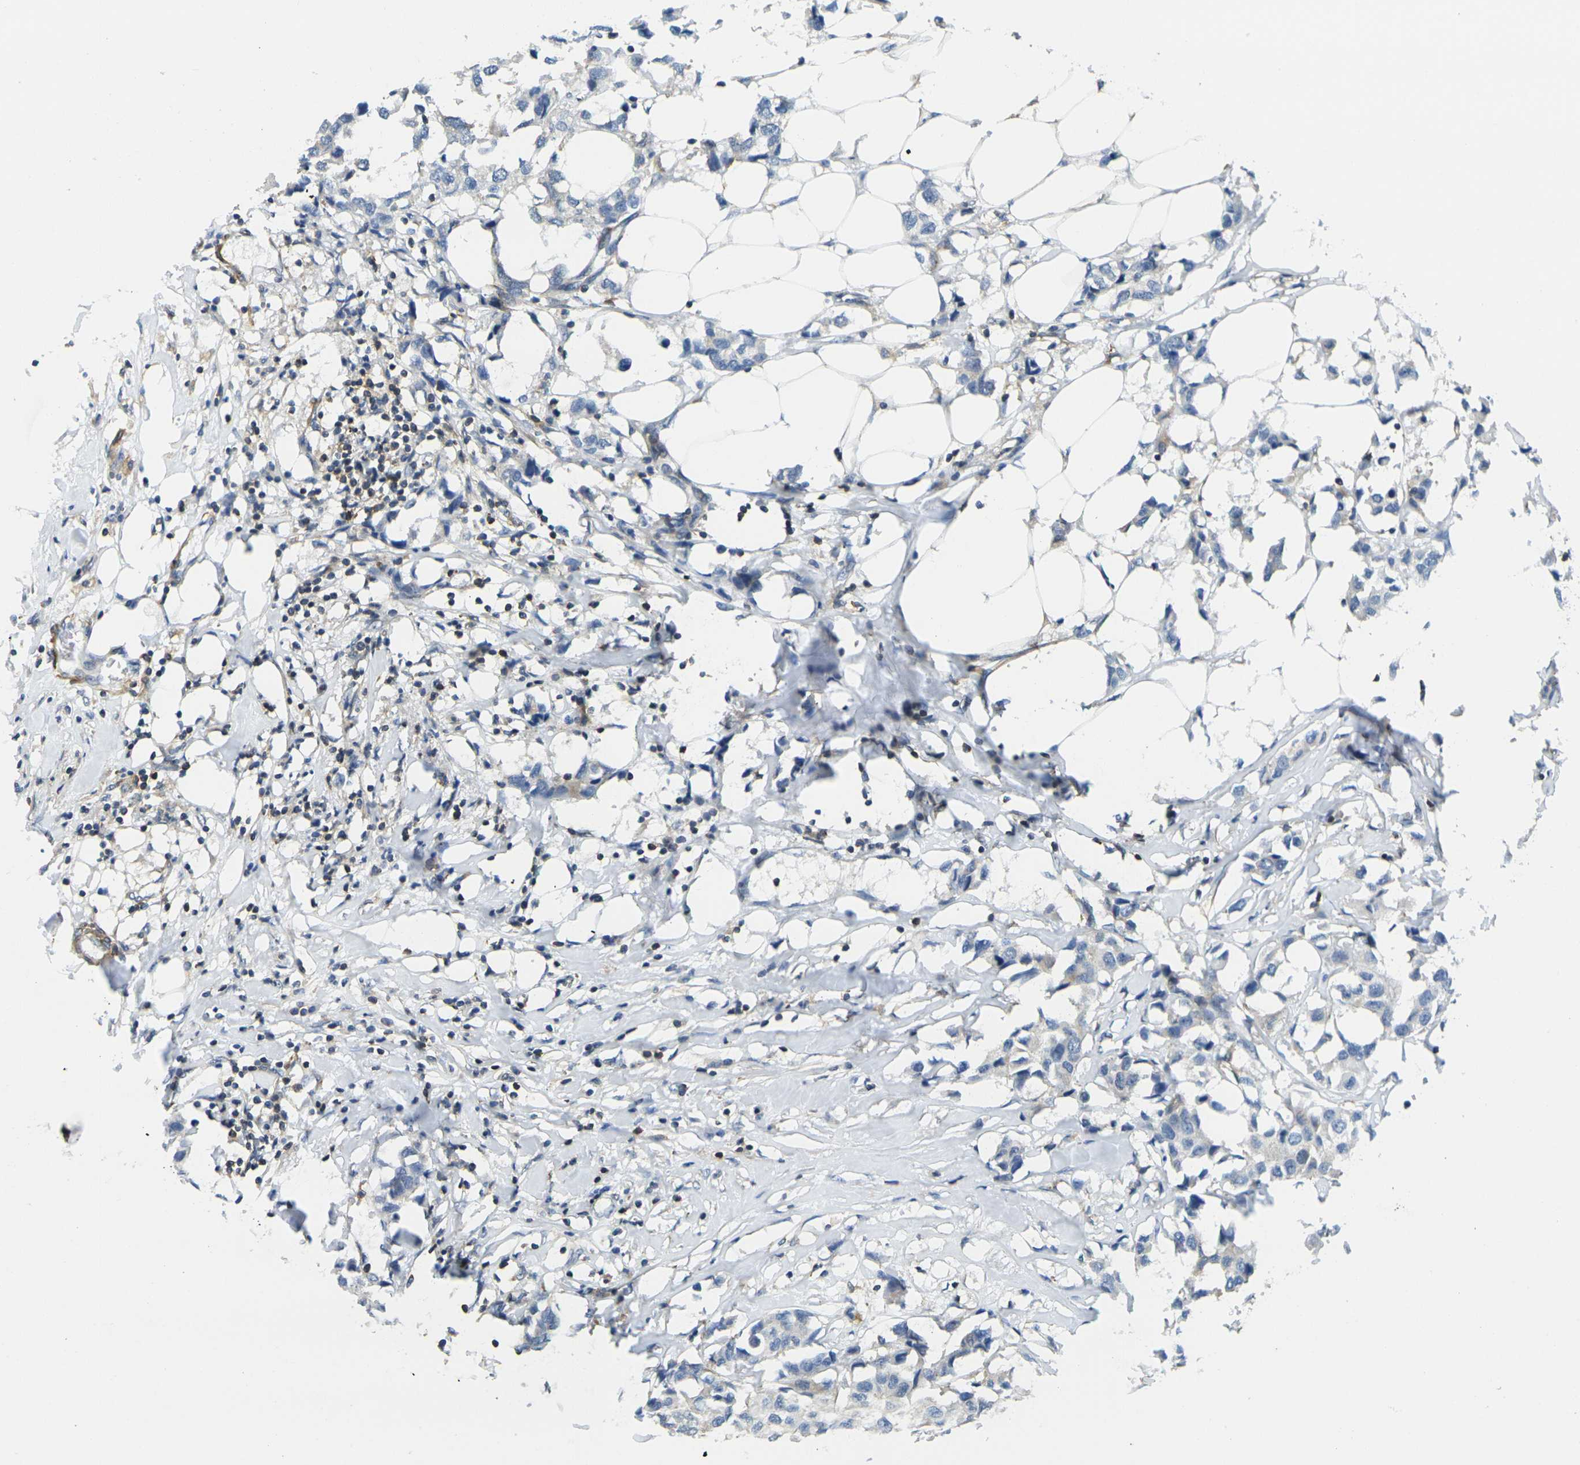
{"staining": {"intensity": "weak", "quantity": "25%-75%", "location": "cytoplasmic/membranous"}, "tissue": "breast cancer", "cell_type": "Tumor cells", "image_type": "cancer", "snomed": [{"axis": "morphology", "description": "Duct carcinoma"}, {"axis": "topography", "description": "Breast"}], "caption": "Protein expression analysis of breast cancer shows weak cytoplasmic/membranous positivity in about 25%-75% of tumor cells.", "gene": "LASP1", "patient": {"sex": "female", "age": 80}}